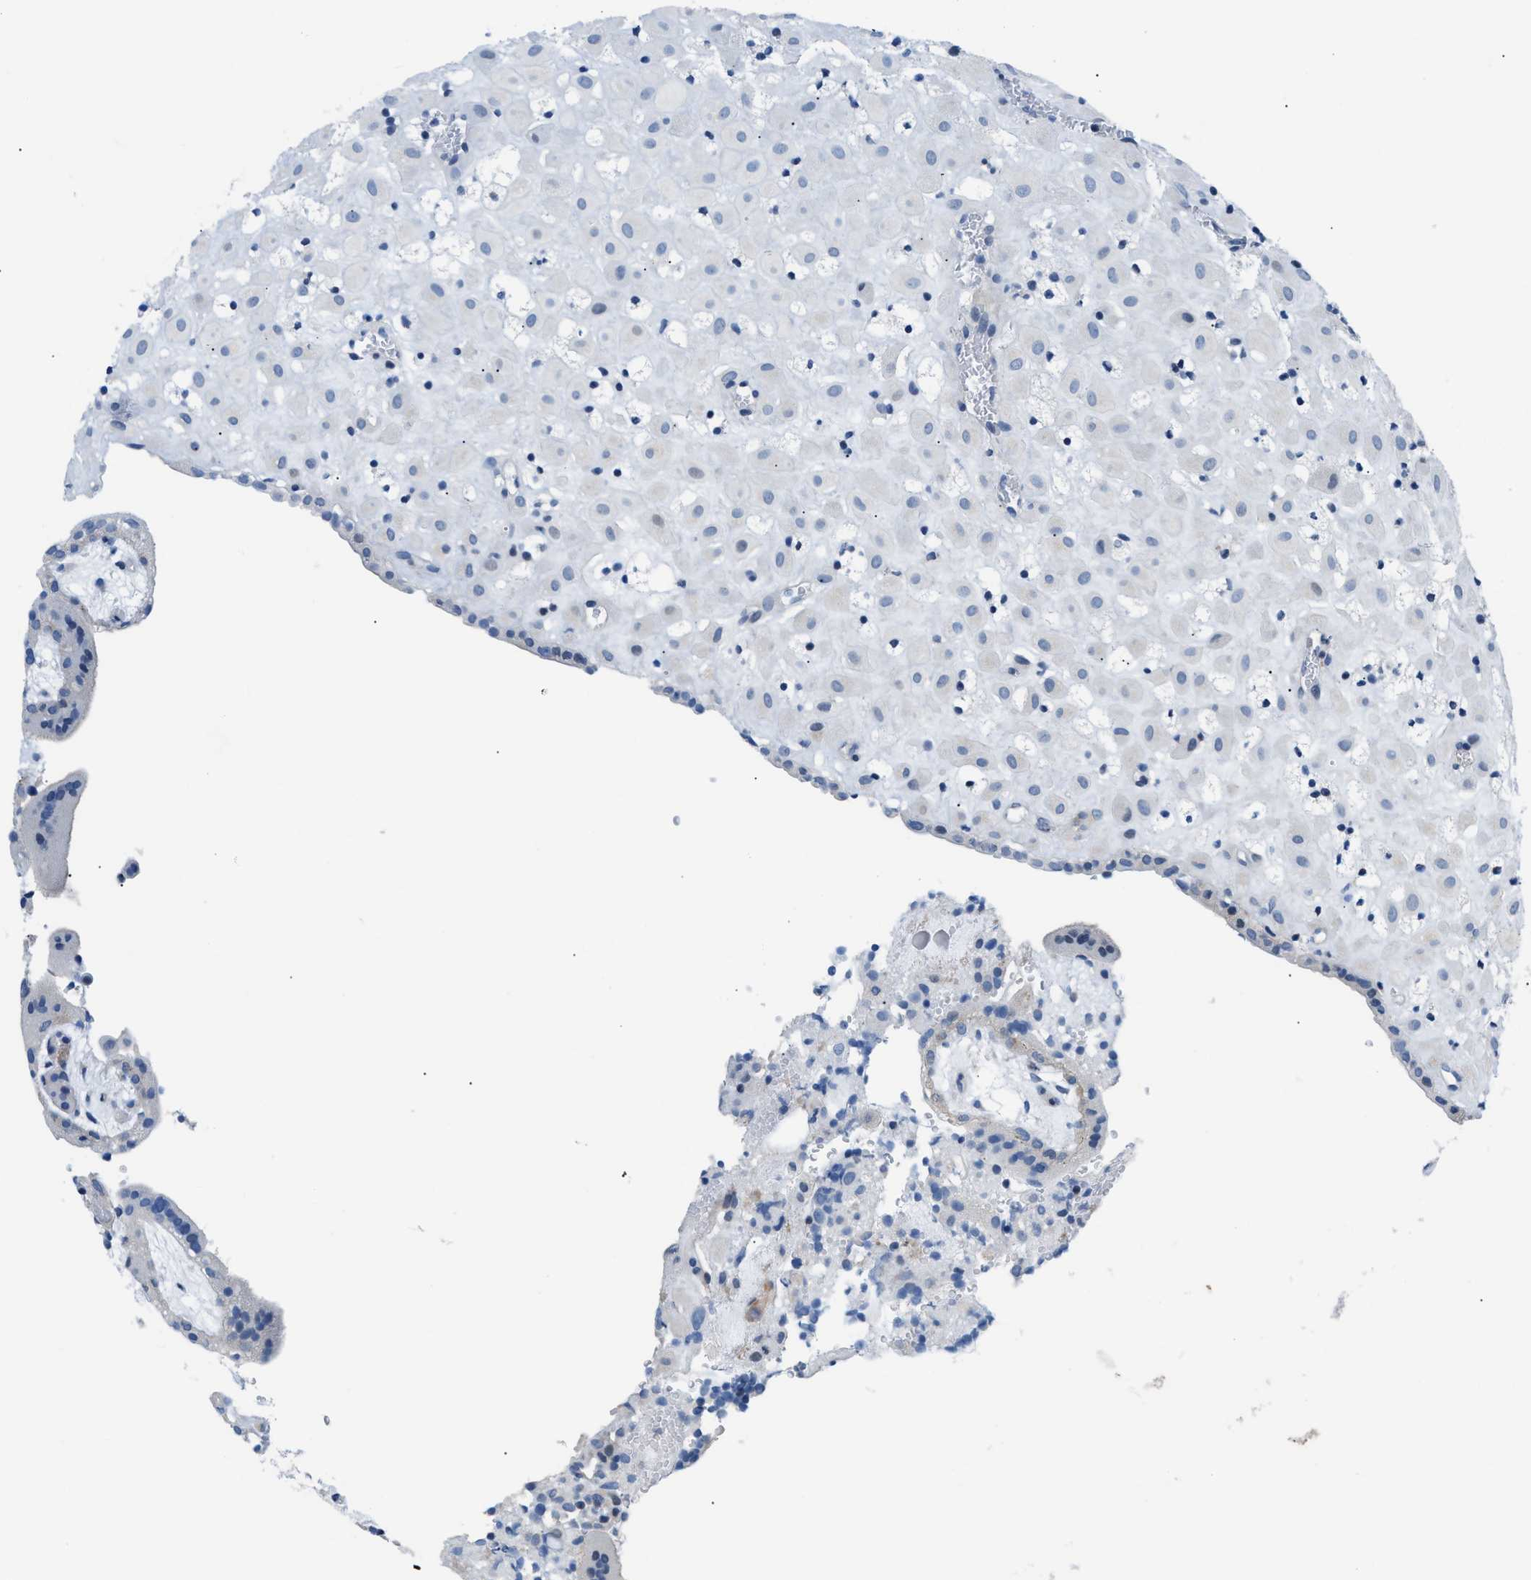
{"staining": {"intensity": "negative", "quantity": "none", "location": "none"}, "tissue": "placenta", "cell_type": "Decidual cells", "image_type": "normal", "snomed": [{"axis": "morphology", "description": "Normal tissue, NOS"}, {"axis": "topography", "description": "Placenta"}], "caption": "This is a histopathology image of IHC staining of benign placenta, which shows no staining in decidual cells. (Stains: DAB immunohistochemistry with hematoxylin counter stain, Microscopy: brightfield microscopy at high magnification).", "gene": "FDCSP", "patient": {"sex": "female", "age": 18}}